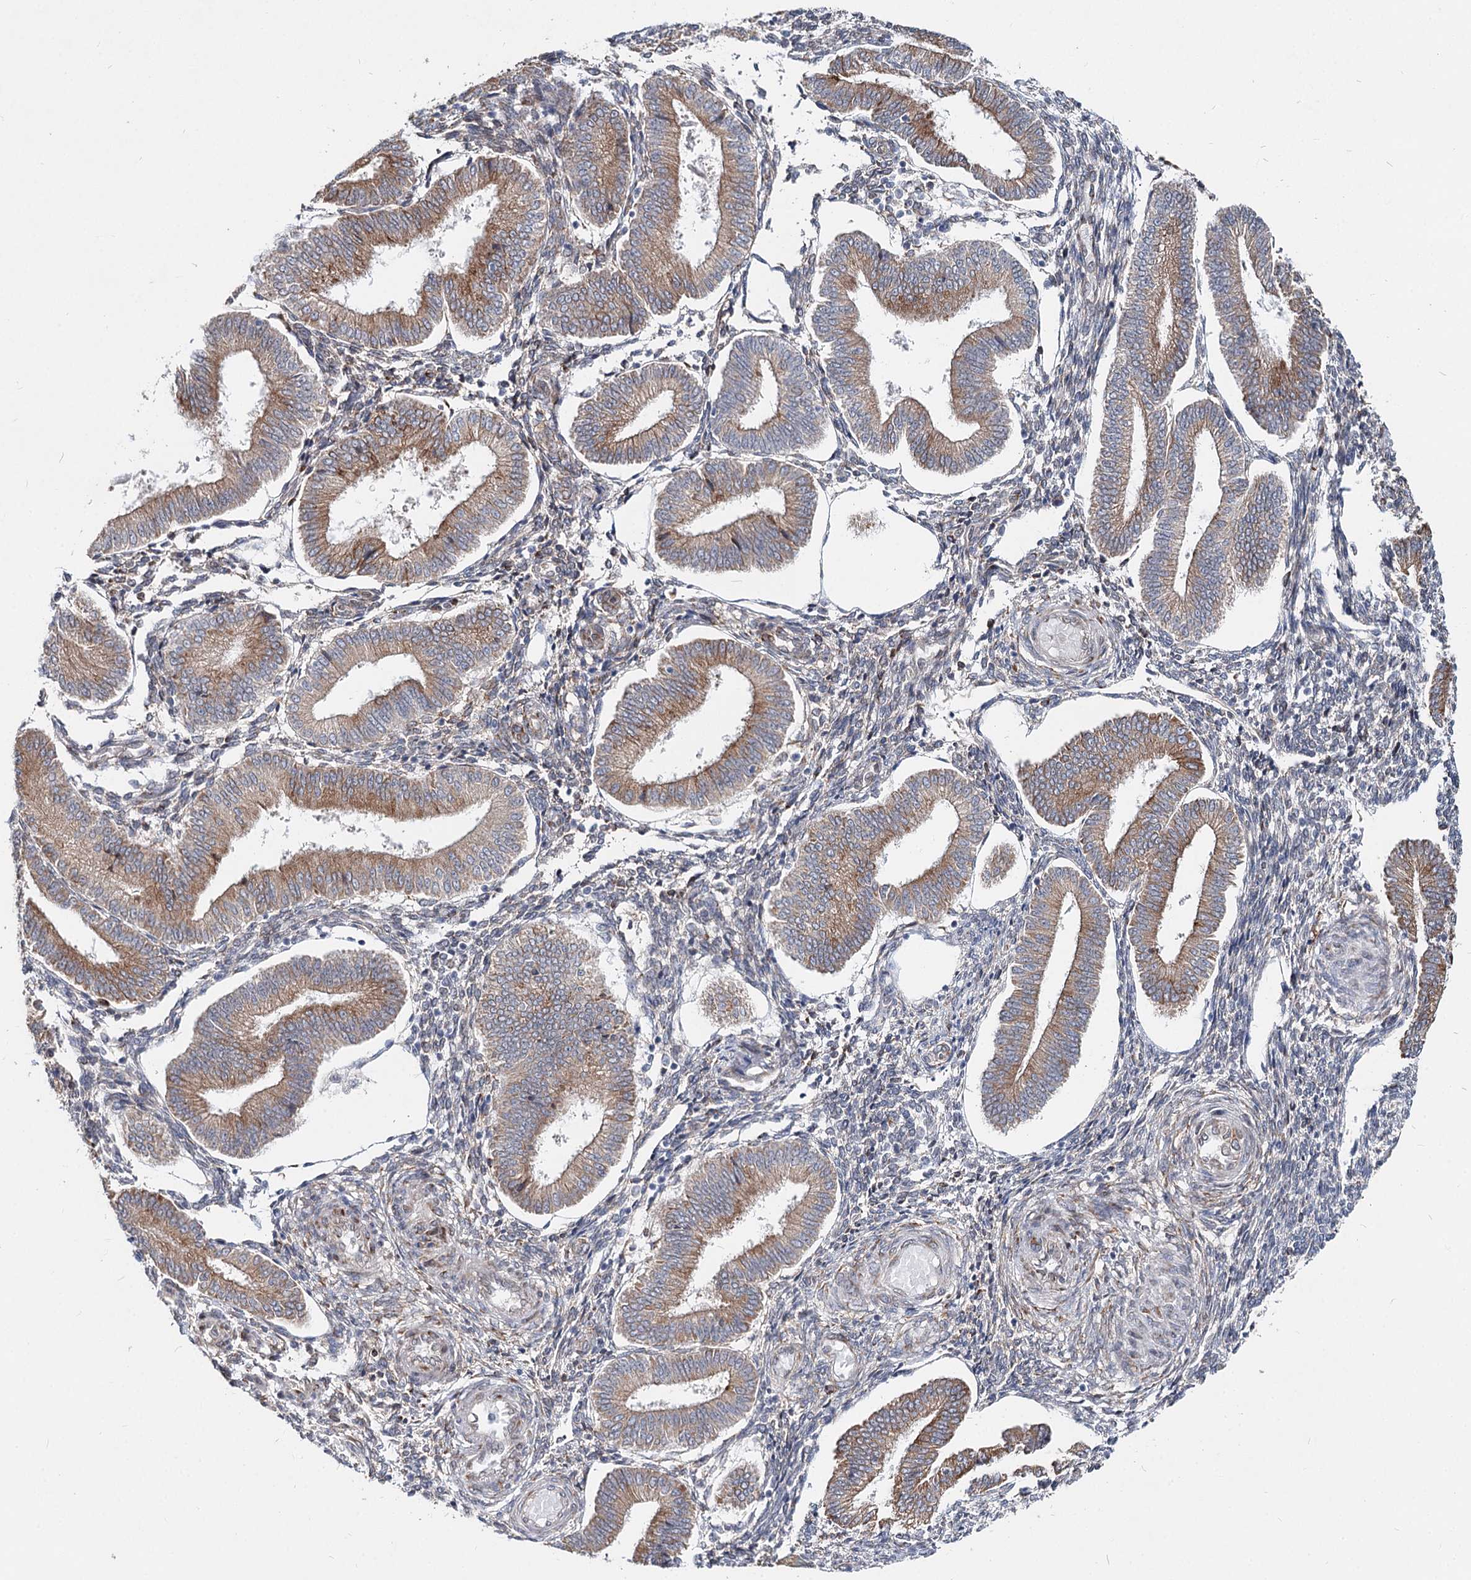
{"staining": {"intensity": "weak", "quantity": "<25%", "location": "cytoplasmic/membranous"}, "tissue": "endometrium", "cell_type": "Cells in endometrial stroma", "image_type": "normal", "snomed": [{"axis": "morphology", "description": "Normal tissue, NOS"}, {"axis": "topography", "description": "Endometrium"}], "caption": "This is a image of immunohistochemistry (IHC) staining of unremarkable endometrium, which shows no expression in cells in endometrial stroma.", "gene": "SPART", "patient": {"sex": "female", "age": 39}}